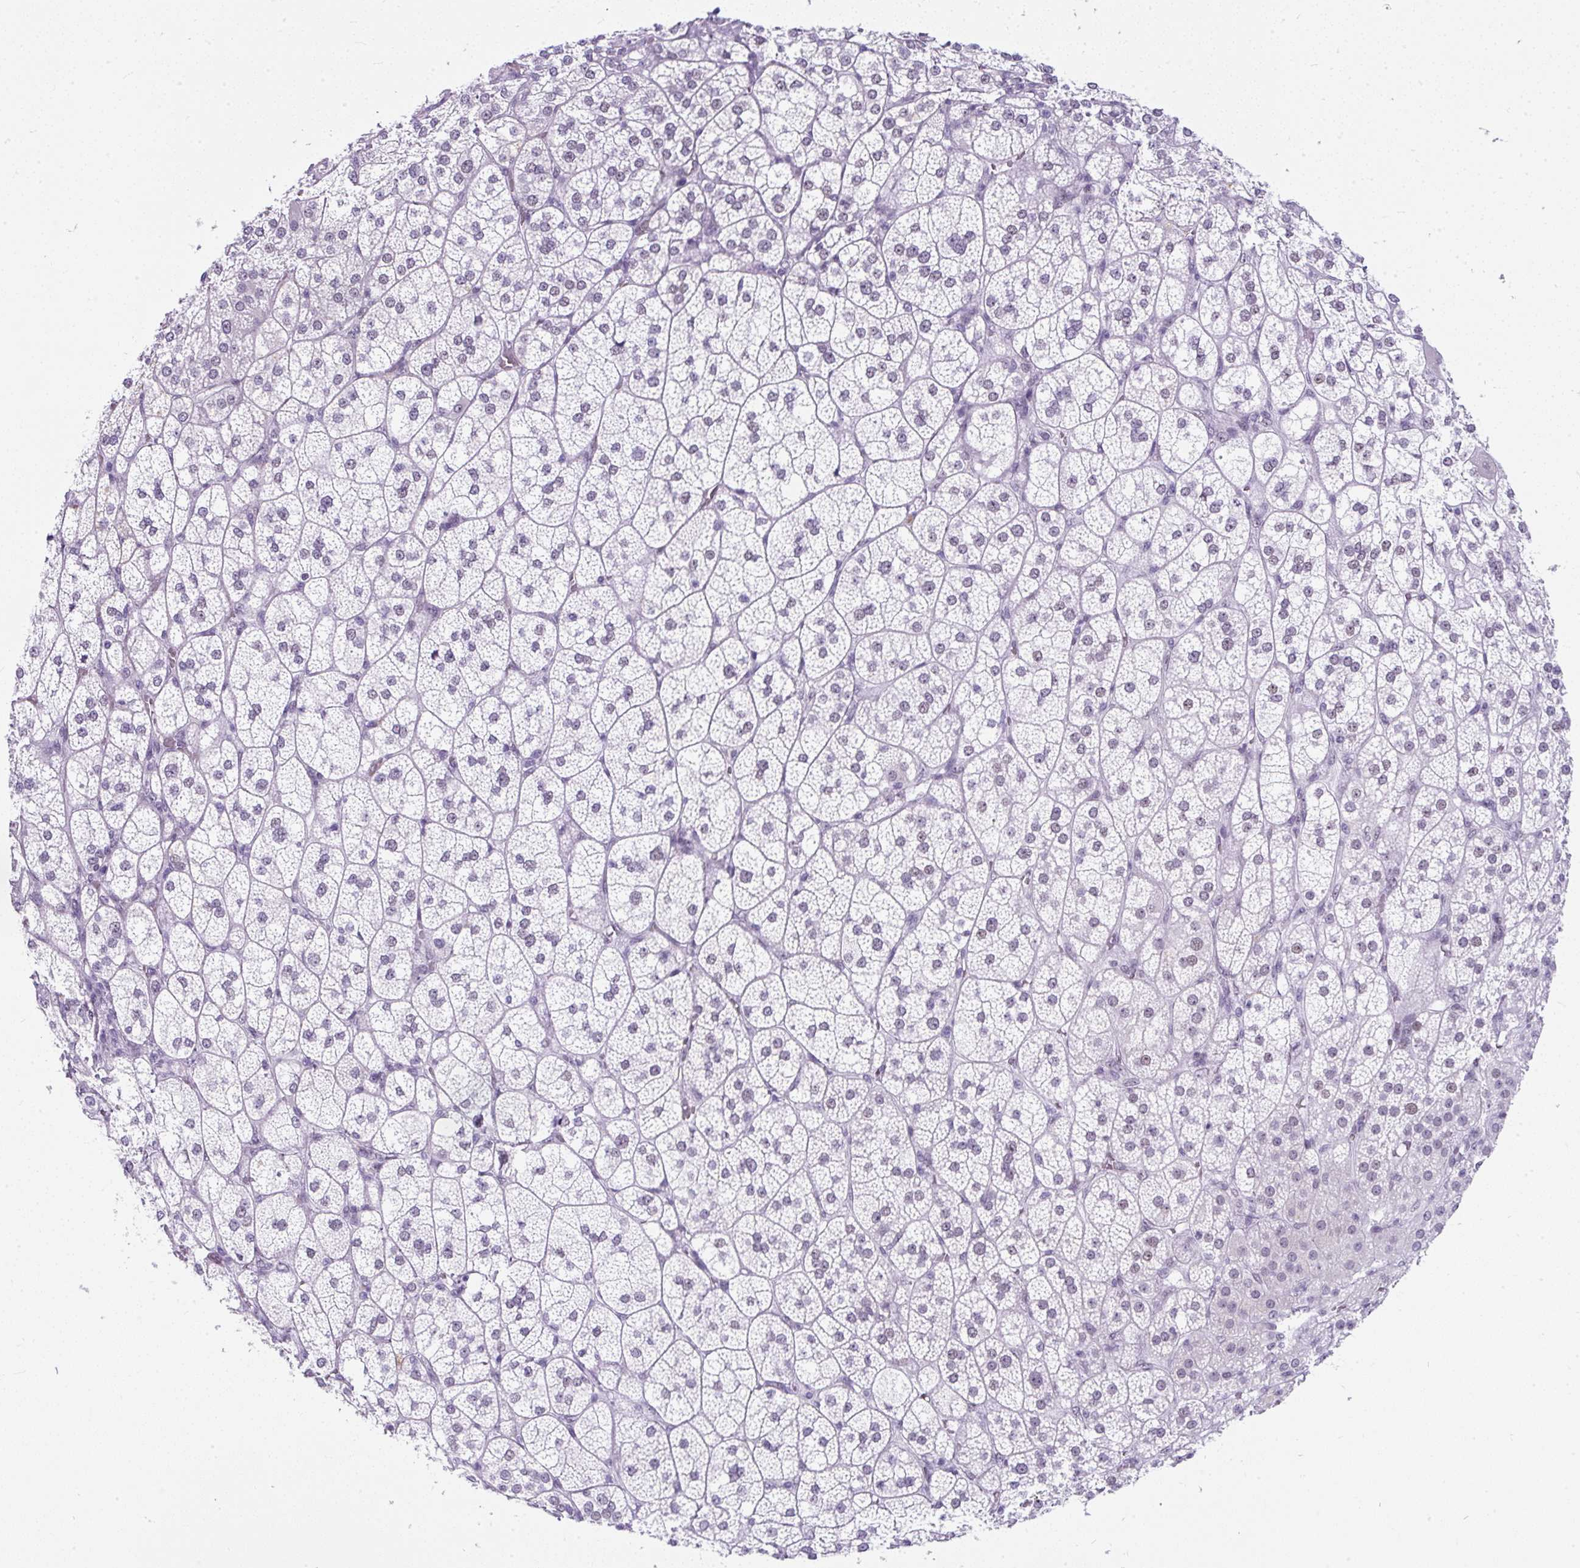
{"staining": {"intensity": "weak", "quantity": "25%-75%", "location": "nuclear"}, "tissue": "adrenal gland", "cell_type": "Glandular cells", "image_type": "normal", "snomed": [{"axis": "morphology", "description": "Normal tissue, NOS"}, {"axis": "topography", "description": "Adrenal gland"}], "caption": "Approximately 25%-75% of glandular cells in benign adrenal gland exhibit weak nuclear protein staining as visualized by brown immunohistochemical staining.", "gene": "PLCXD2", "patient": {"sex": "female", "age": 60}}